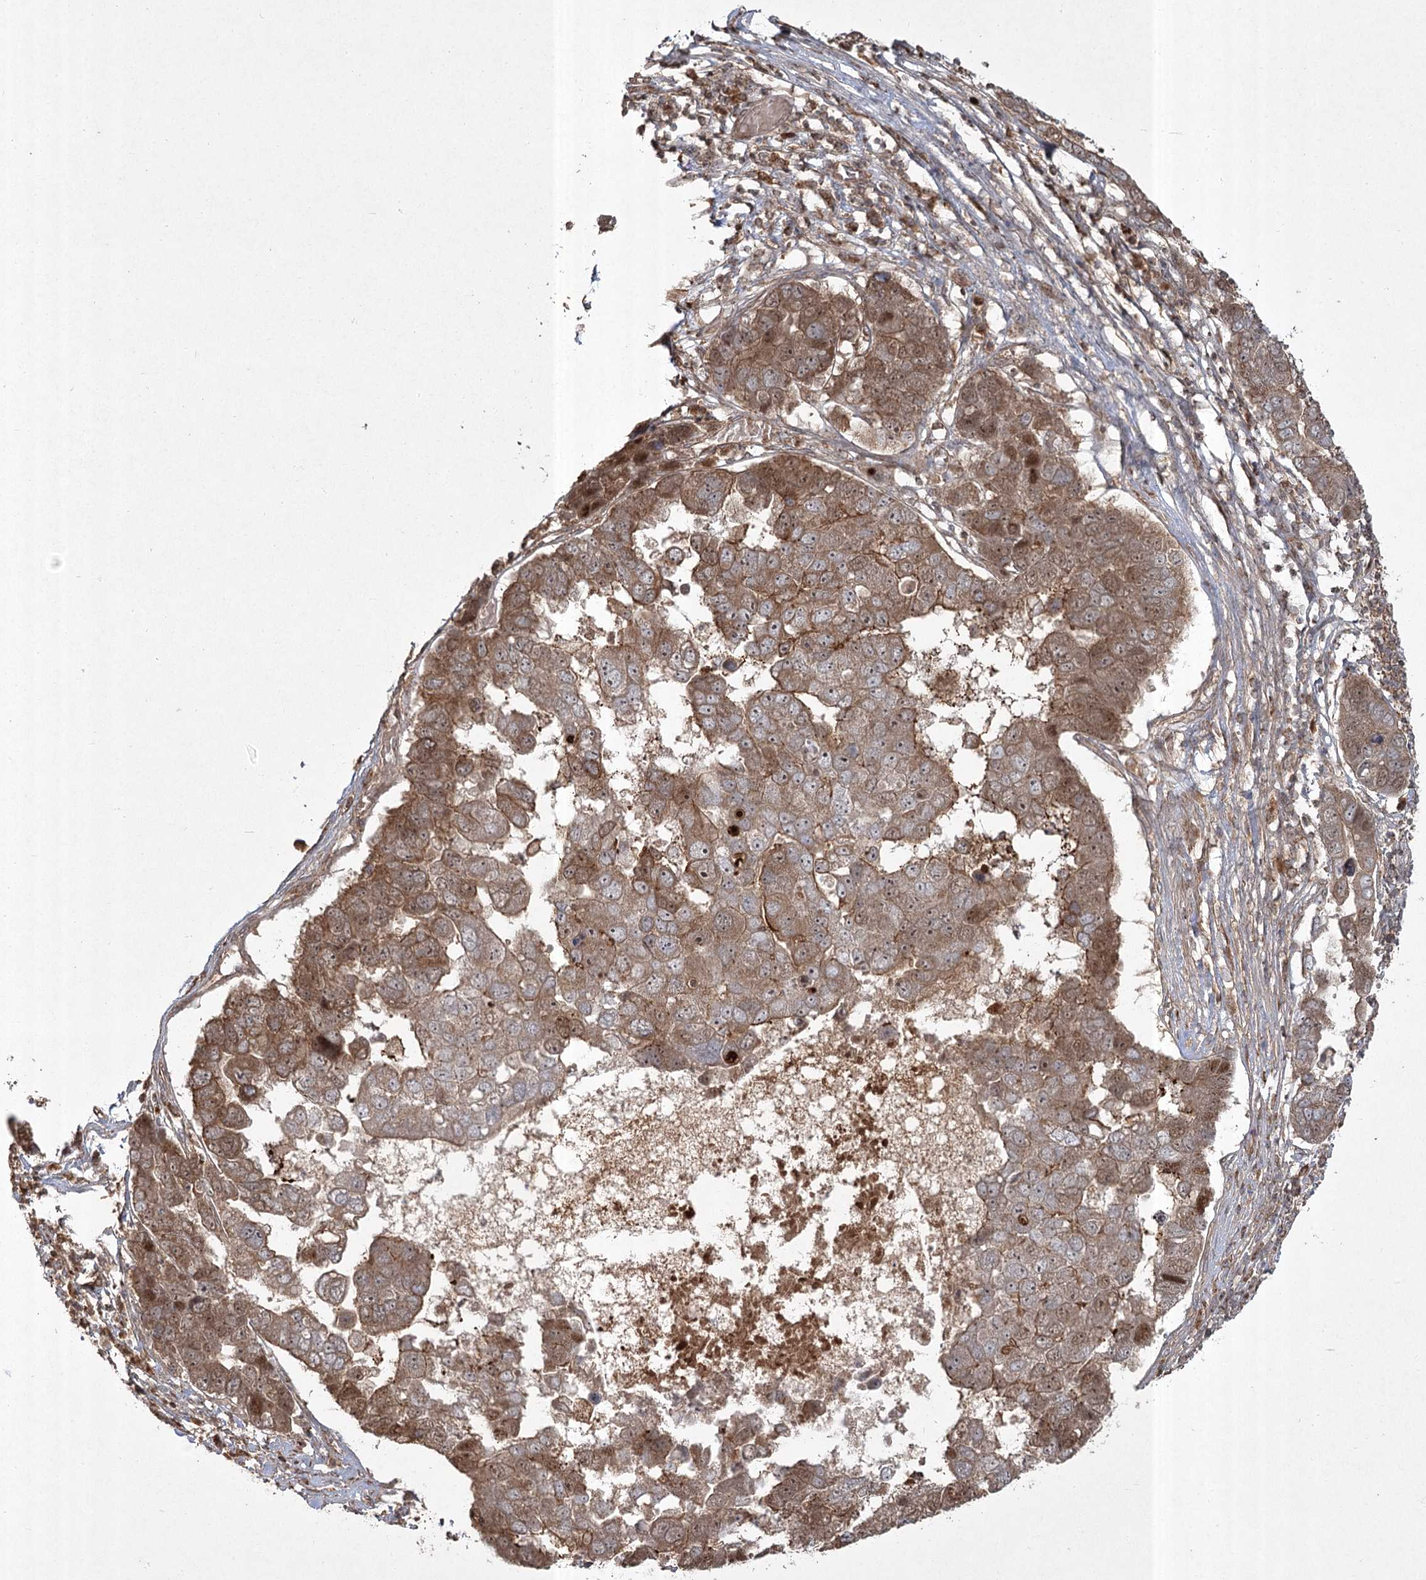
{"staining": {"intensity": "moderate", "quantity": ">75%", "location": "cytoplasmic/membranous,nuclear"}, "tissue": "pancreatic cancer", "cell_type": "Tumor cells", "image_type": "cancer", "snomed": [{"axis": "morphology", "description": "Adenocarcinoma, NOS"}, {"axis": "topography", "description": "Pancreas"}], "caption": "Protein expression analysis of adenocarcinoma (pancreatic) displays moderate cytoplasmic/membranous and nuclear positivity in about >75% of tumor cells. (DAB (3,3'-diaminobenzidine) = brown stain, brightfield microscopy at high magnification).", "gene": "CPLANE1", "patient": {"sex": "female", "age": 61}}